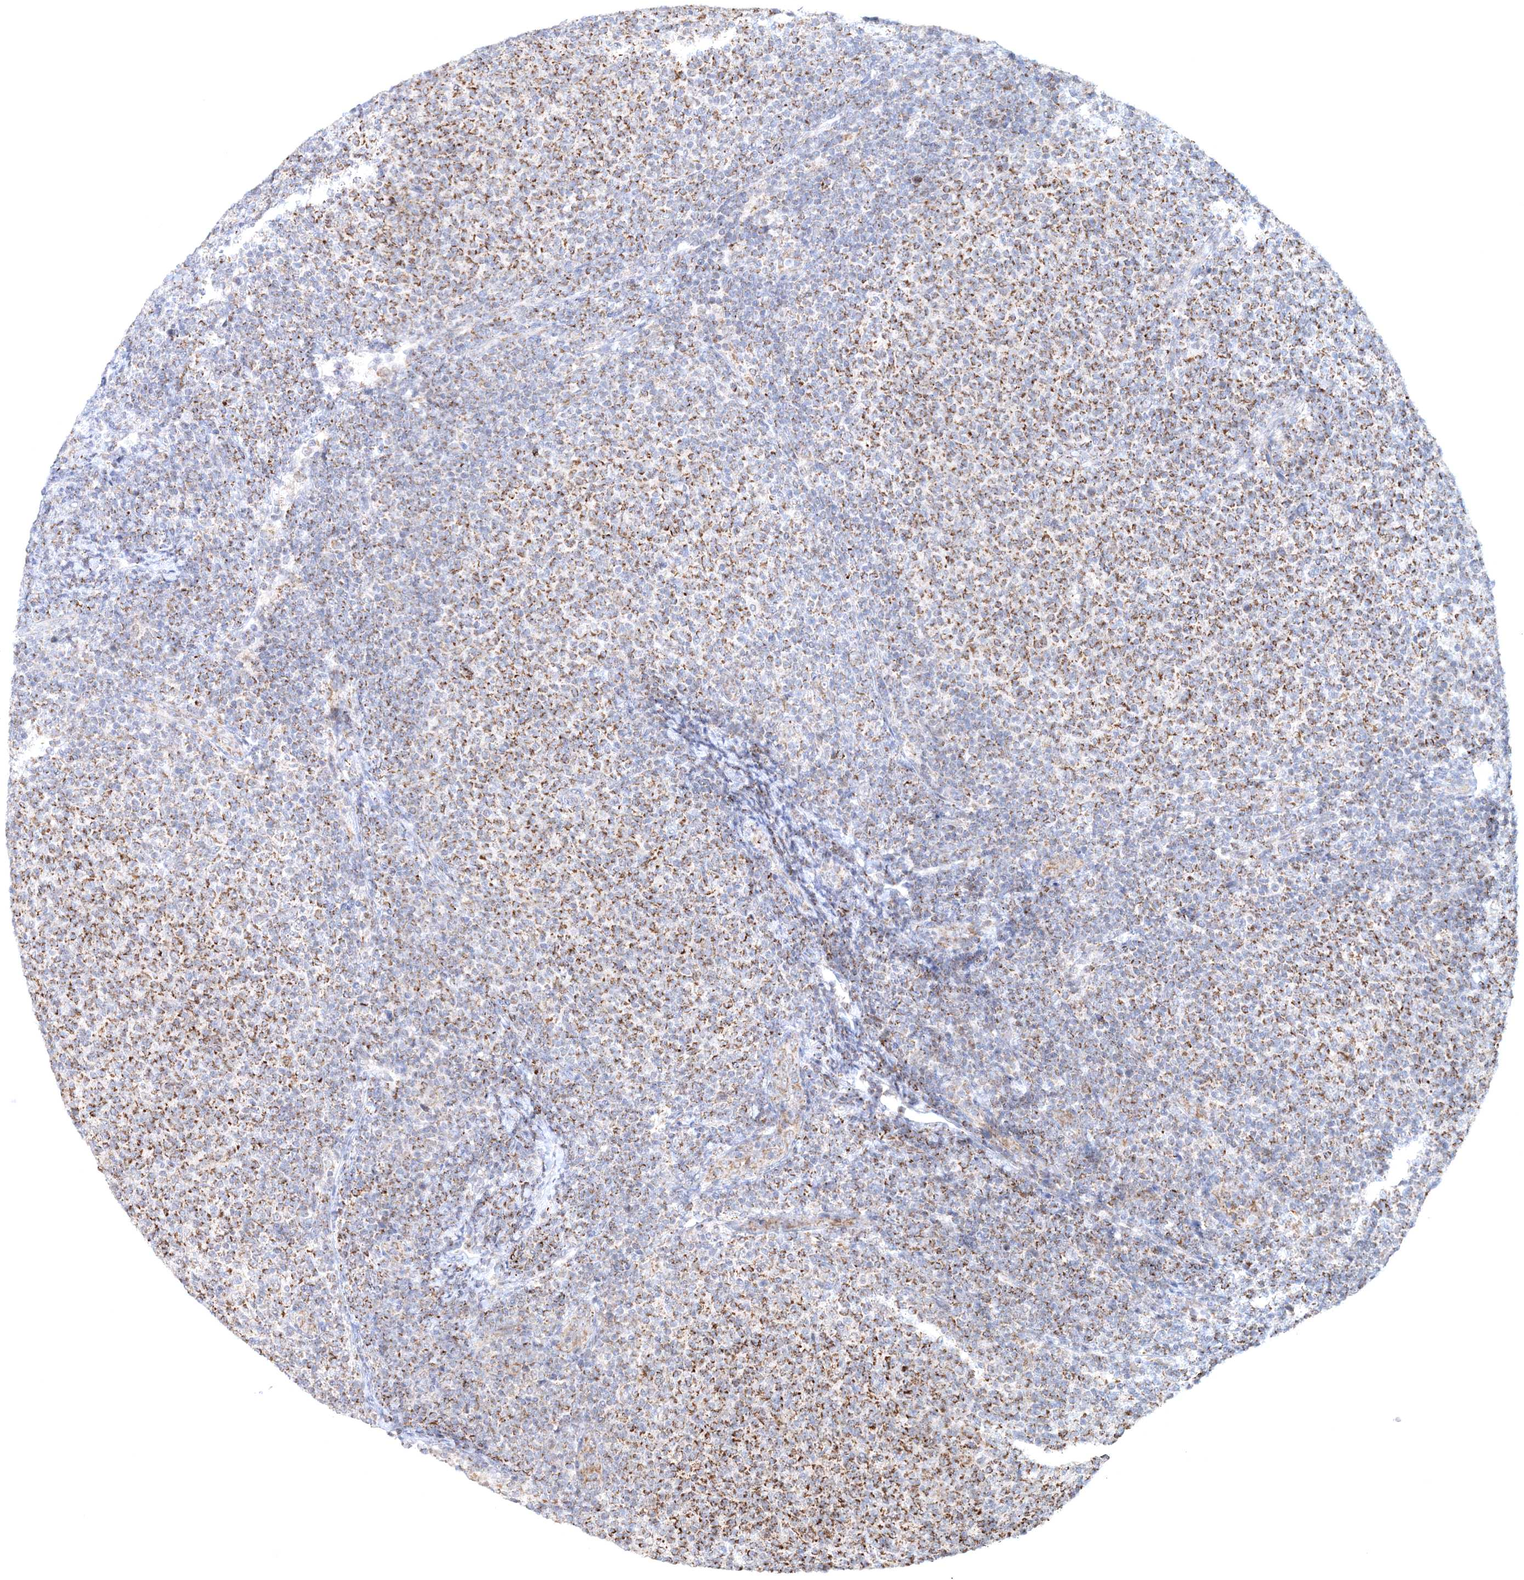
{"staining": {"intensity": "moderate", "quantity": ">75%", "location": "cytoplasmic/membranous"}, "tissue": "lymphoma", "cell_type": "Tumor cells", "image_type": "cancer", "snomed": [{"axis": "morphology", "description": "Malignant lymphoma, non-Hodgkin's type, Low grade"}, {"axis": "topography", "description": "Lymph node"}], "caption": "Immunohistochemical staining of human lymphoma reveals medium levels of moderate cytoplasmic/membranous staining in about >75% of tumor cells. Using DAB (3,3'-diaminobenzidine) (brown) and hematoxylin (blue) stains, captured at high magnification using brightfield microscopy.", "gene": "RNF150", "patient": {"sex": "male", "age": 66}}